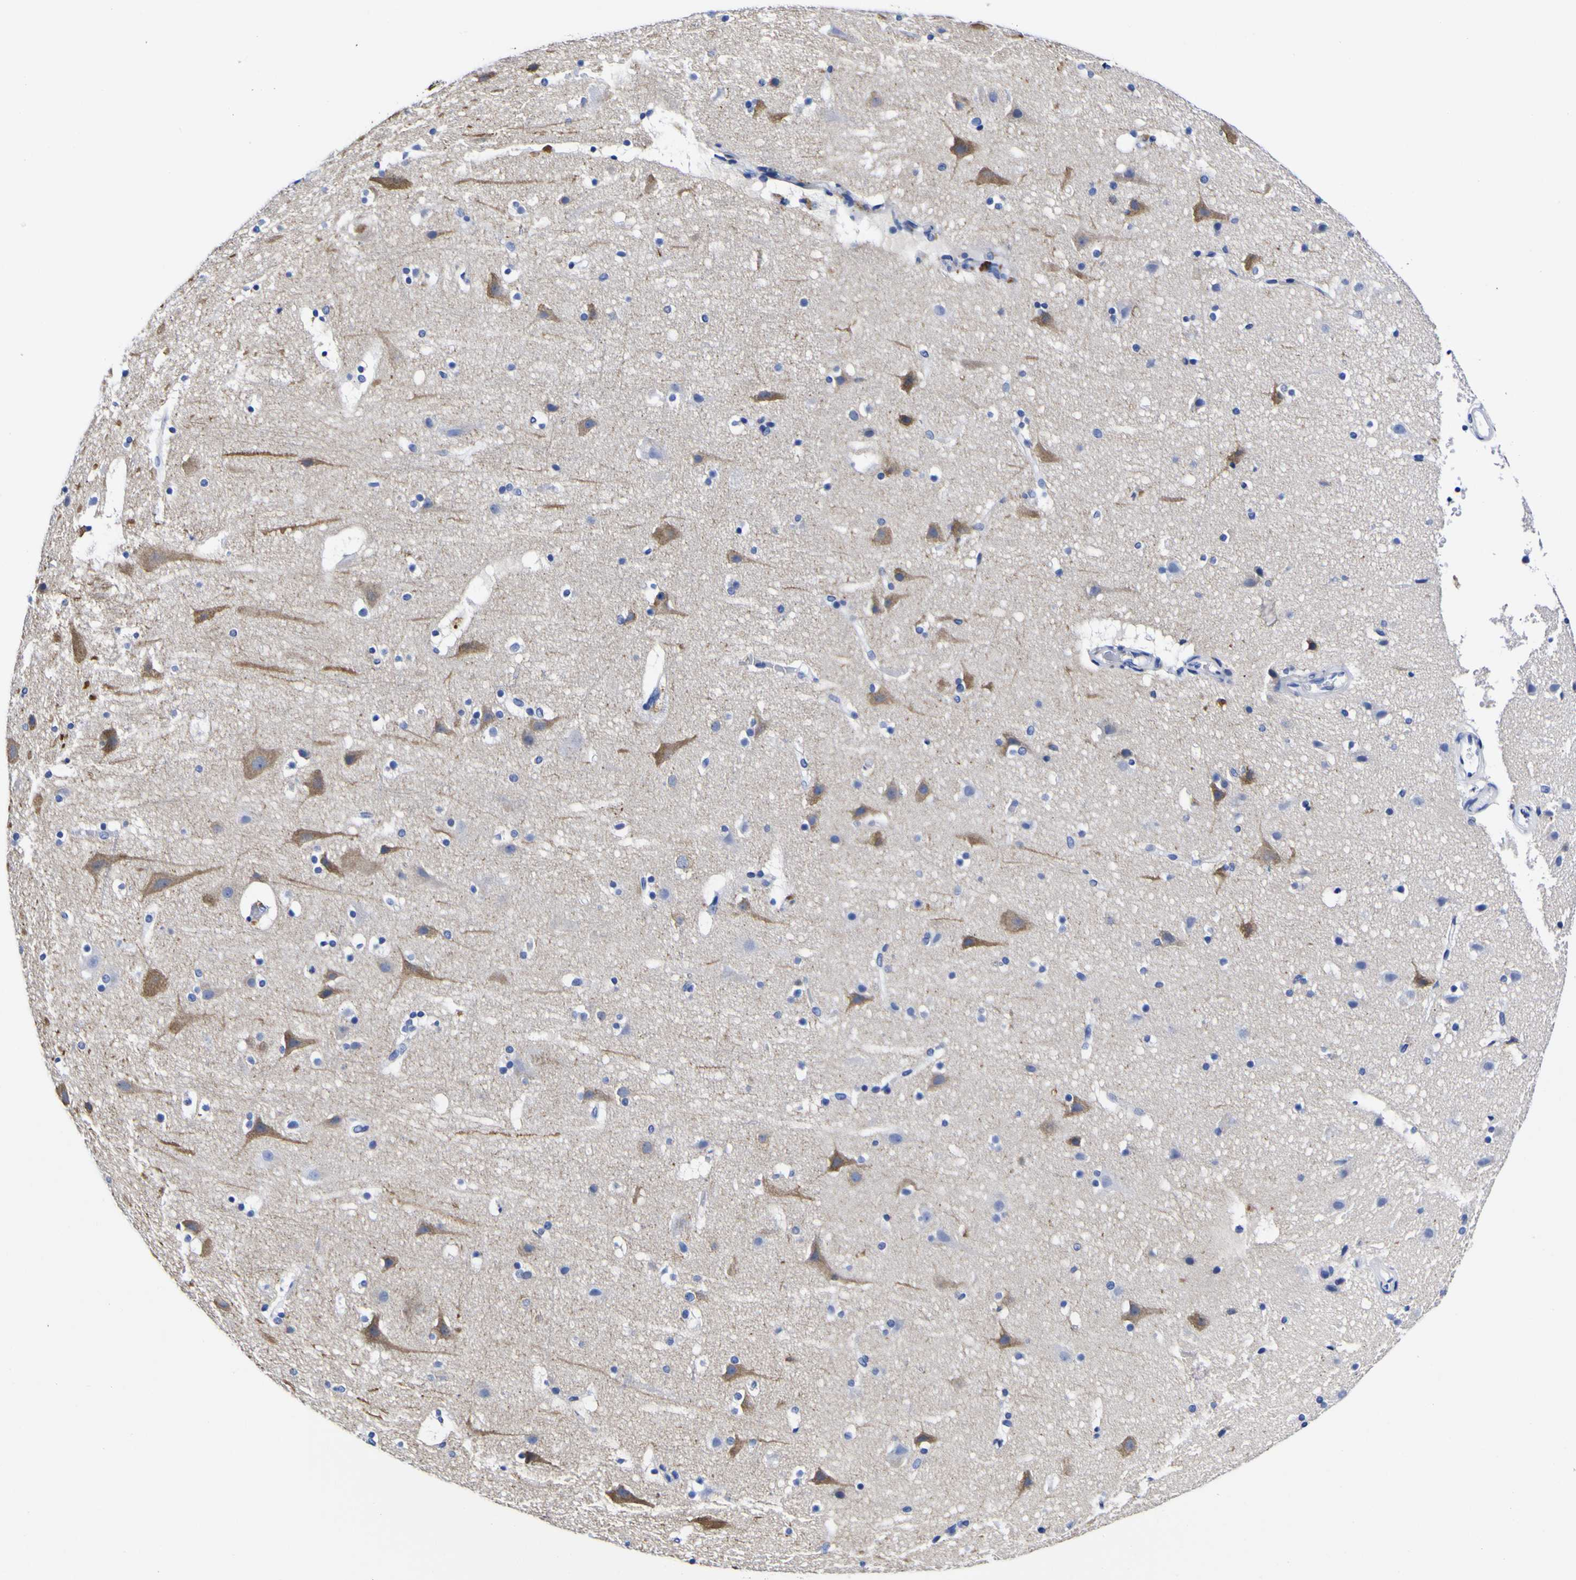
{"staining": {"intensity": "negative", "quantity": "none", "location": "none"}, "tissue": "cerebral cortex", "cell_type": "Endothelial cells", "image_type": "normal", "snomed": [{"axis": "morphology", "description": "Normal tissue, NOS"}, {"axis": "topography", "description": "Cerebral cortex"}], "caption": "Human cerebral cortex stained for a protein using immunohistochemistry reveals no staining in endothelial cells.", "gene": "HLA", "patient": {"sex": "male", "age": 45}}